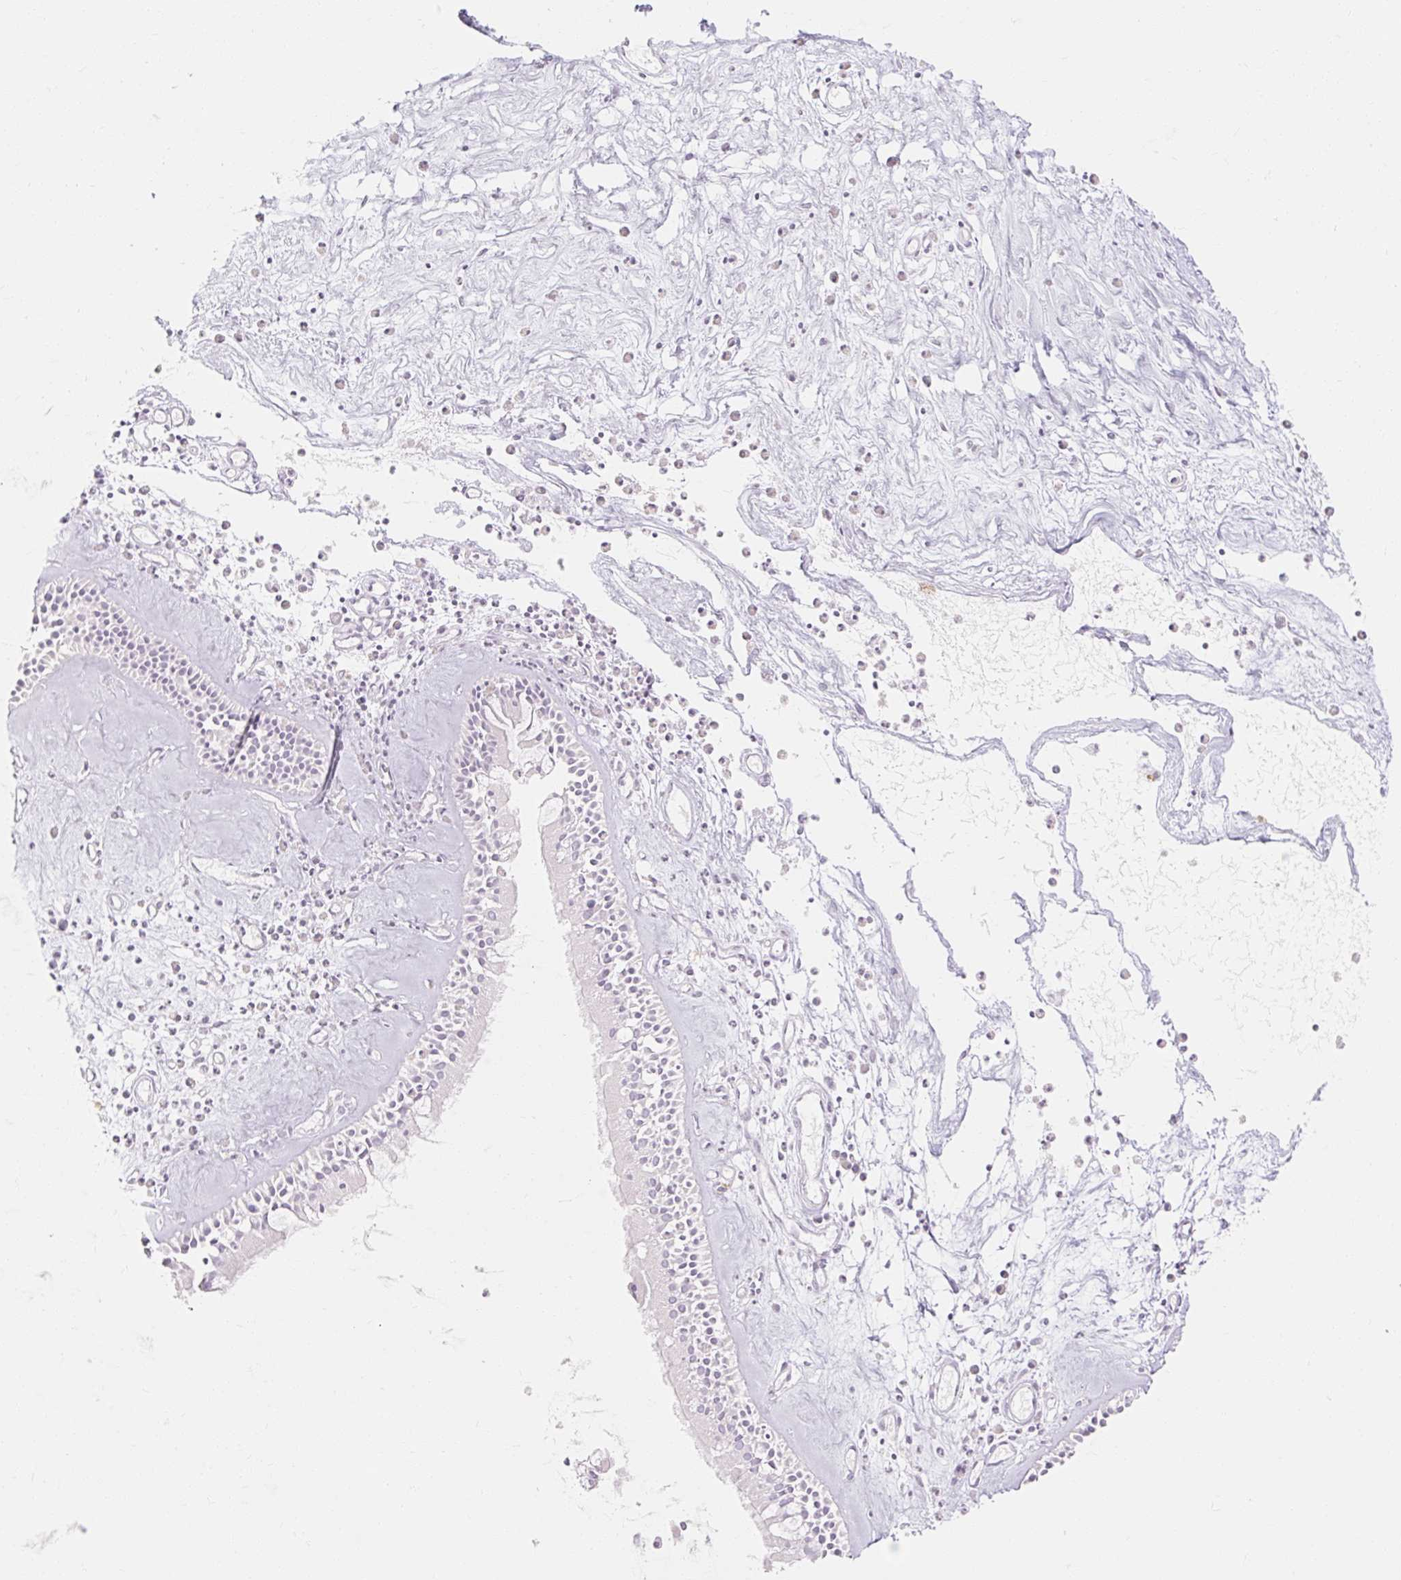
{"staining": {"intensity": "weak", "quantity": "<25%", "location": "cytoplasmic/membranous"}, "tissue": "nasopharynx", "cell_type": "Respiratory epithelial cells", "image_type": "normal", "snomed": [{"axis": "morphology", "description": "Normal tissue, NOS"}, {"axis": "morphology", "description": "Inflammation, NOS"}, {"axis": "topography", "description": "Nasopharynx"}], "caption": "DAB (3,3'-diaminobenzidine) immunohistochemical staining of unremarkable nasopharynx displays no significant expression in respiratory epithelial cells.", "gene": "MYO1D", "patient": {"sex": "male", "age": 61}}